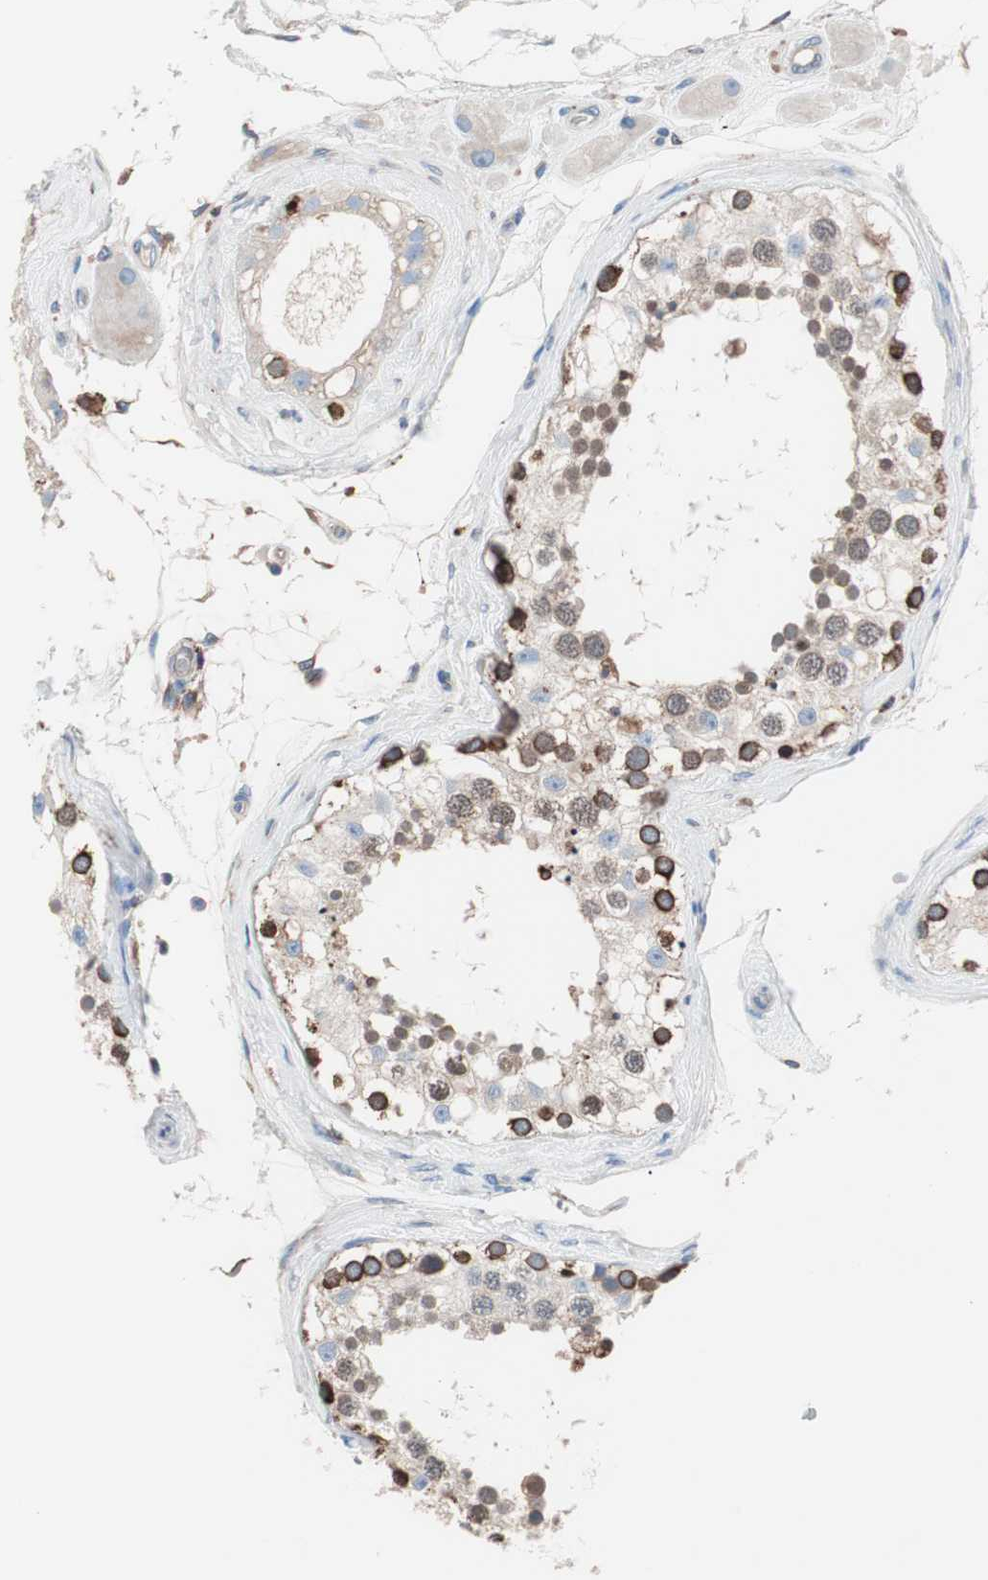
{"staining": {"intensity": "strong", "quantity": "<25%", "location": "cytoplasmic/membranous"}, "tissue": "testis", "cell_type": "Cells in seminiferous ducts", "image_type": "normal", "snomed": [{"axis": "morphology", "description": "Normal tissue, NOS"}, {"axis": "topography", "description": "Testis"}], "caption": "About <25% of cells in seminiferous ducts in unremarkable testis exhibit strong cytoplasmic/membranous protein expression as visualized by brown immunohistochemical staining.", "gene": "SLC27A4", "patient": {"sex": "male", "age": 68}}